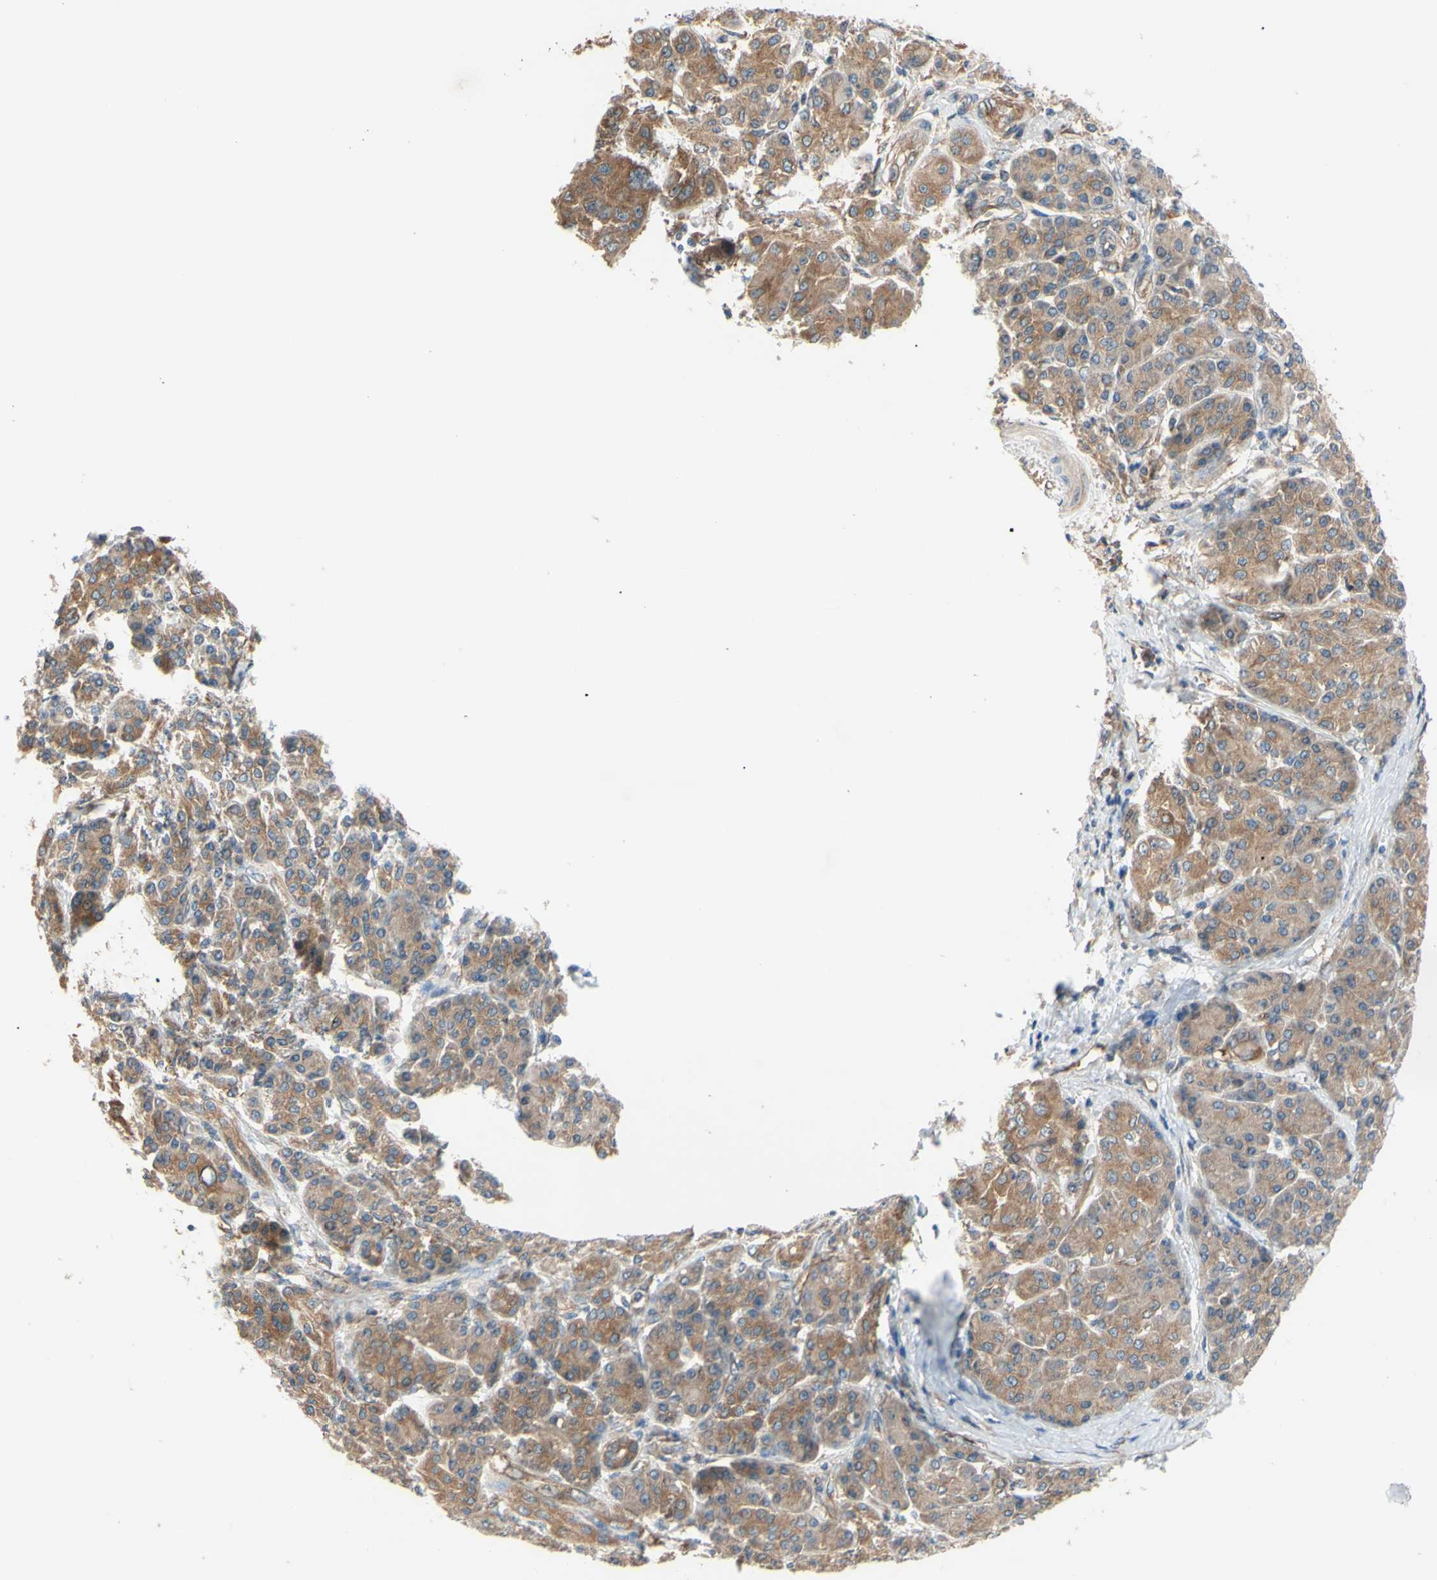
{"staining": {"intensity": "moderate", "quantity": ">75%", "location": "cytoplasmic/membranous"}, "tissue": "pancreatic cancer", "cell_type": "Tumor cells", "image_type": "cancer", "snomed": [{"axis": "morphology", "description": "Adenocarcinoma, NOS"}, {"axis": "topography", "description": "Pancreas"}], "caption": "Immunohistochemistry (DAB) staining of human adenocarcinoma (pancreatic) demonstrates moderate cytoplasmic/membranous protein positivity in about >75% of tumor cells.", "gene": "DYNLRB1", "patient": {"sex": "female", "age": 70}}